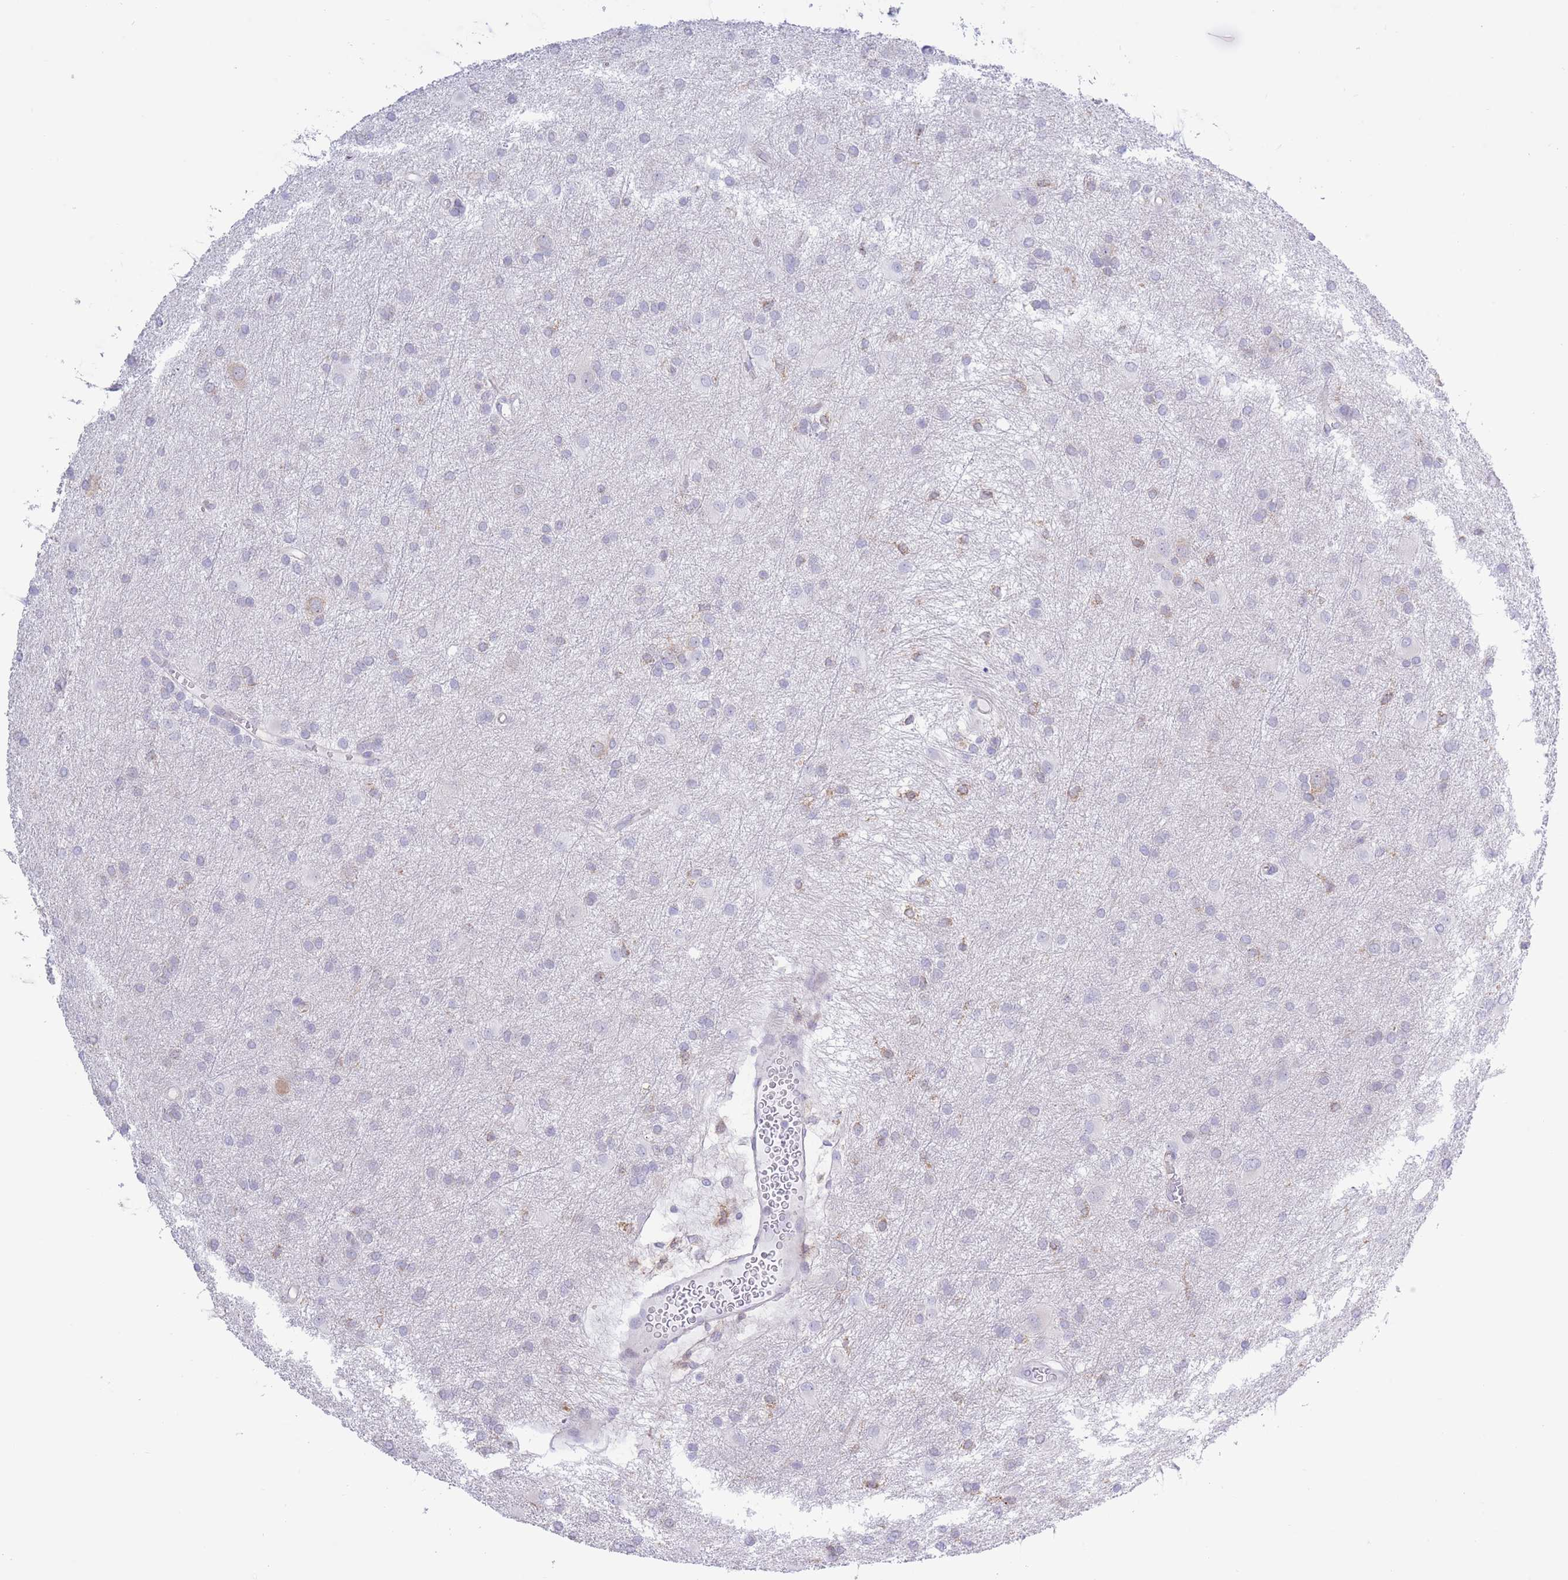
{"staining": {"intensity": "weak", "quantity": "<25%", "location": "cytoplasmic/membranous"}, "tissue": "glioma", "cell_type": "Tumor cells", "image_type": "cancer", "snomed": [{"axis": "morphology", "description": "Glioma, malignant, High grade"}, {"axis": "topography", "description": "Brain"}], "caption": "Immunohistochemistry image of neoplastic tissue: glioma stained with DAB (3,3'-diaminobenzidine) shows no significant protein positivity in tumor cells.", "gene": "MYDGF", "patient": {"sex": "female", "age": 50}}